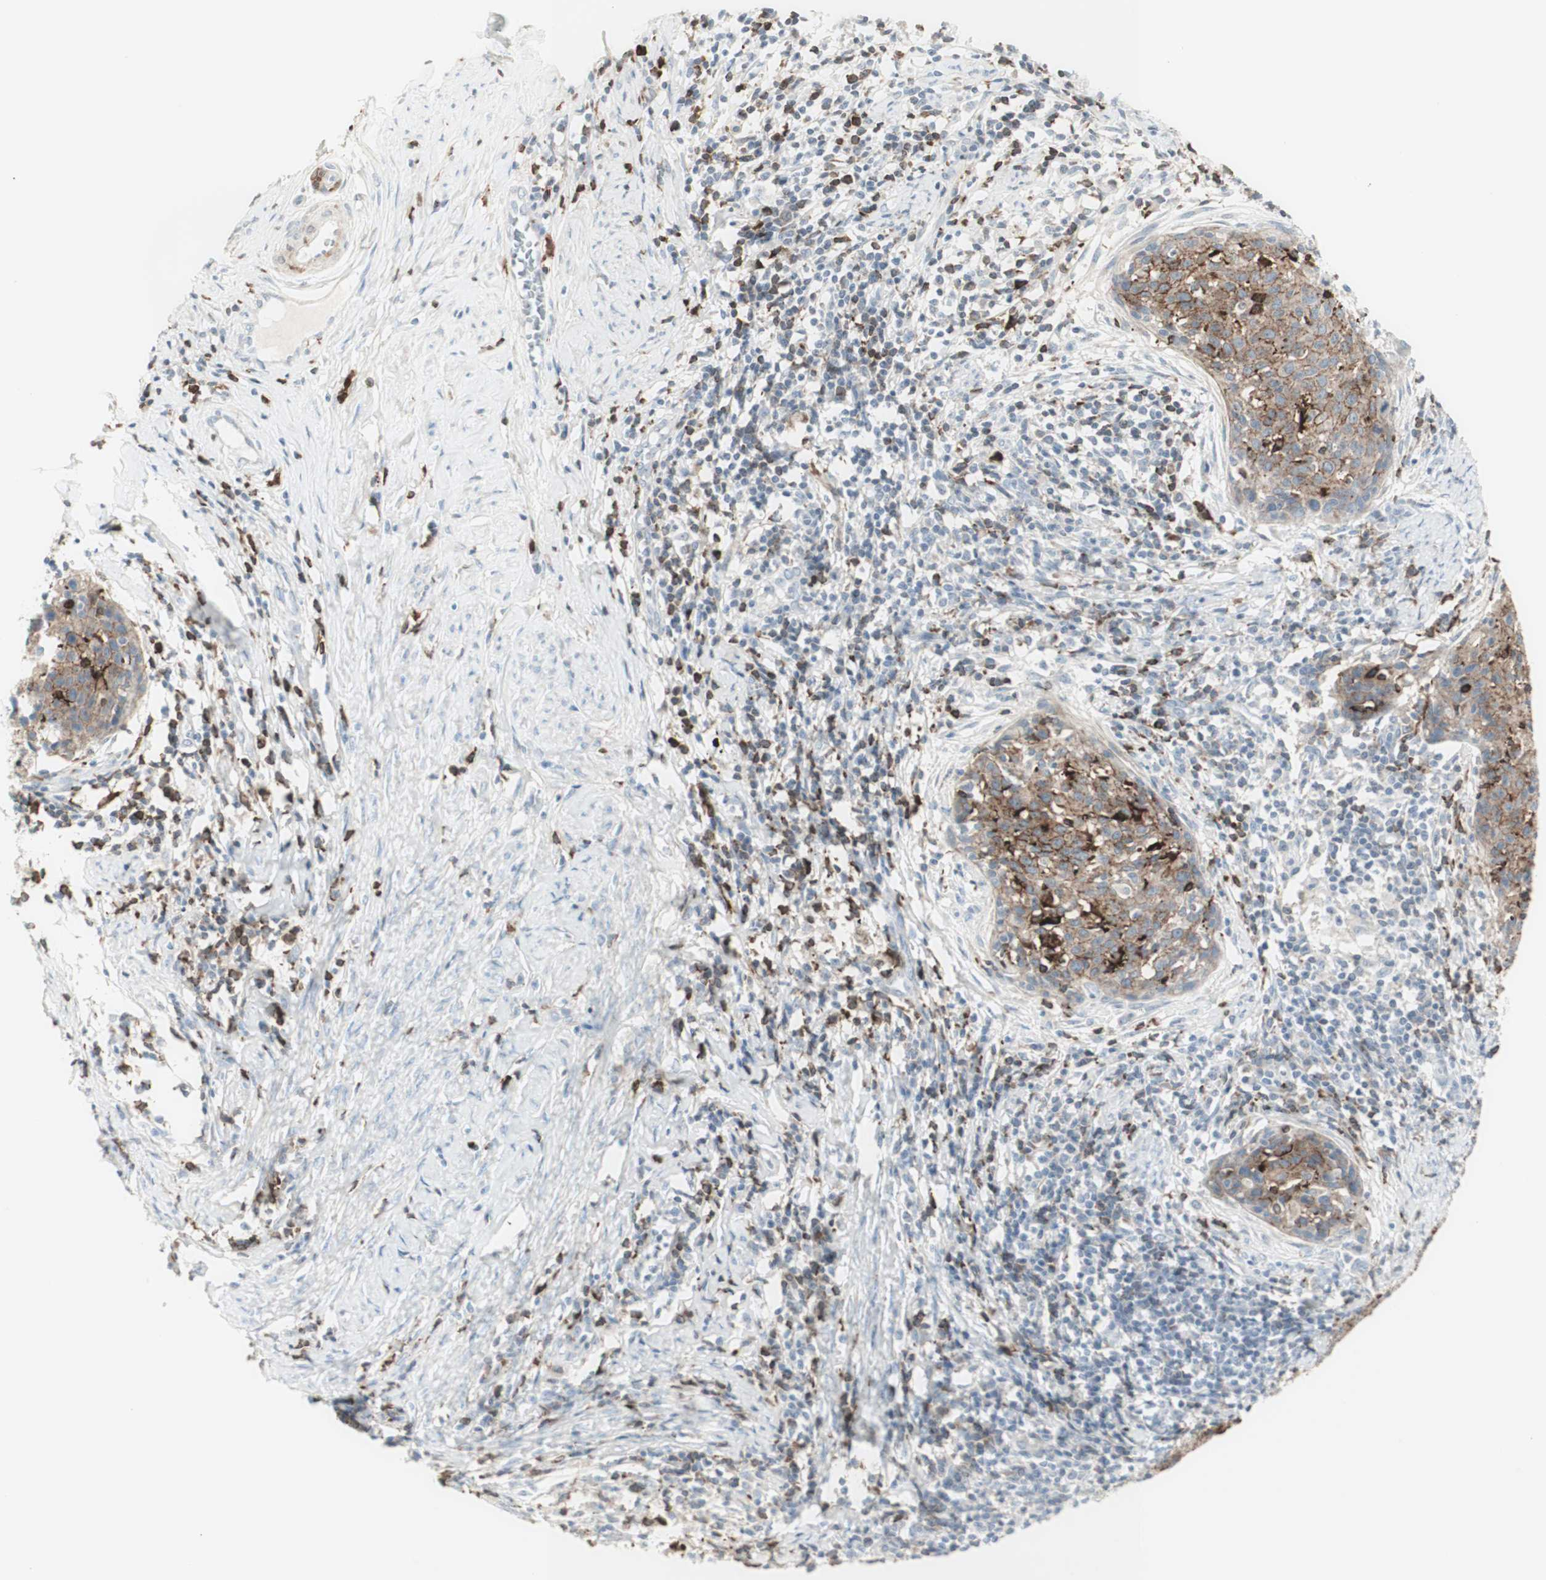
{"staining": {"intensity": "strong", "quantity": ">75%", "location": "cytoplasmic/membranous"}, "tissue": "cervical cancer", "cell_type": "Tumor cells", "image_type": "cancer", "snomed": [{"axis": "morphology", "description": "Squamous cell carcinoma, NOS"}, {"axis": "topography", "description": "Cervix"}], "caption": "Immunohistochemical staining of cervical cancer (squamous cell carcinoma) reveals strong cytoplasmic/membranous protein staining in about >75% of tumor cells.", "gene": "MDK", "patient": {"sex": "female", "age": 38}}